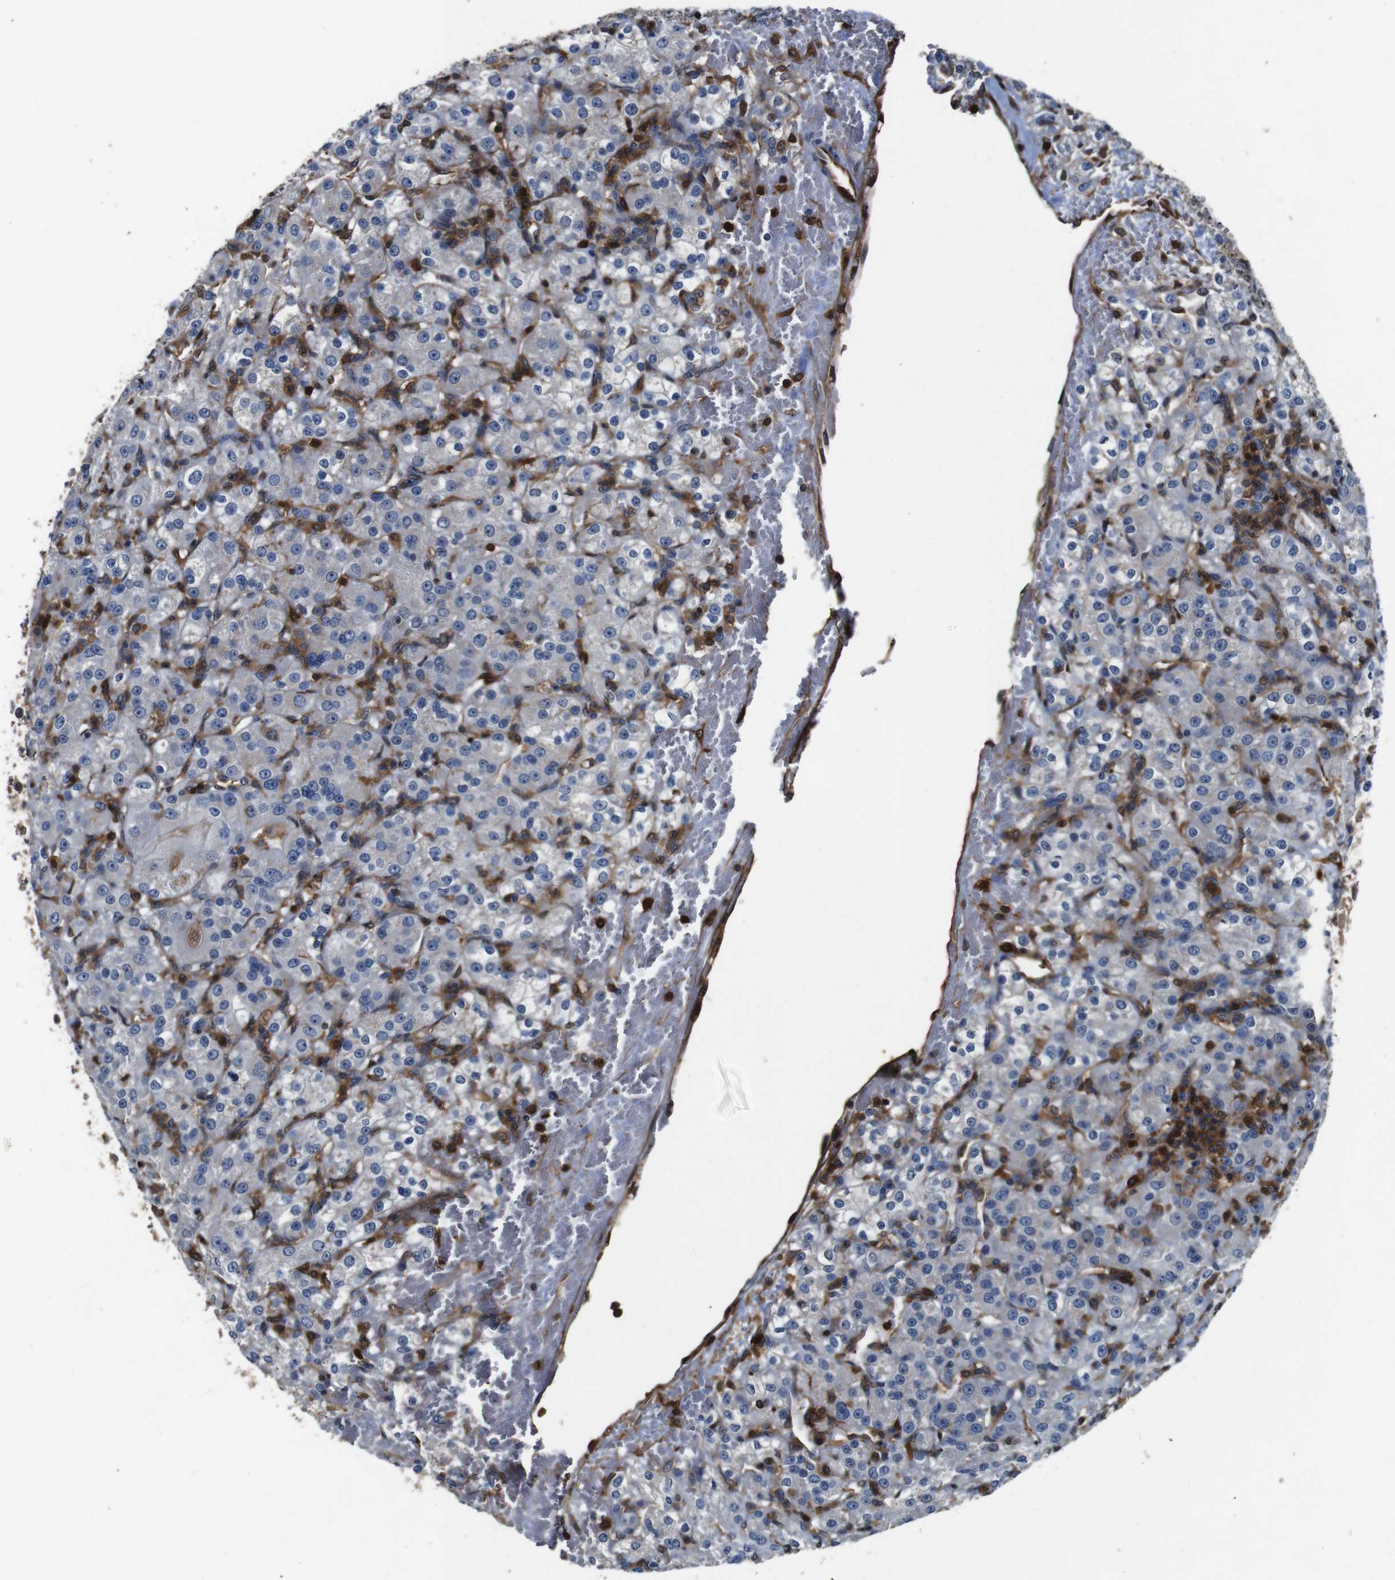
{"staining": {"intensity": "negative", "quantity": "none", "location": "none"}, "tissue": "renal cancer", "cell_type": "Tumor cells", "image_type": "cancer", "snomed": [{"axis": "morphology", "description": "Normal tissue, NOS"}, {"axis": "morphology", "description": "Adenocarcinoma, NOS"}, {"axis": "topography", "description": "Kidney"}], "caption": "This micrograph is of renal cancer (adenocarcinoma) stained with IHC to label a protein in brown with the nuclei are counter-stained blue. There is no positivity in tumor cells. The staining is performed using DAB brown chromogen with nuclei counter-stained in using hematoxylin.", "gene": "ANXA1", "patient": {"sex": "male", "age": 61}}